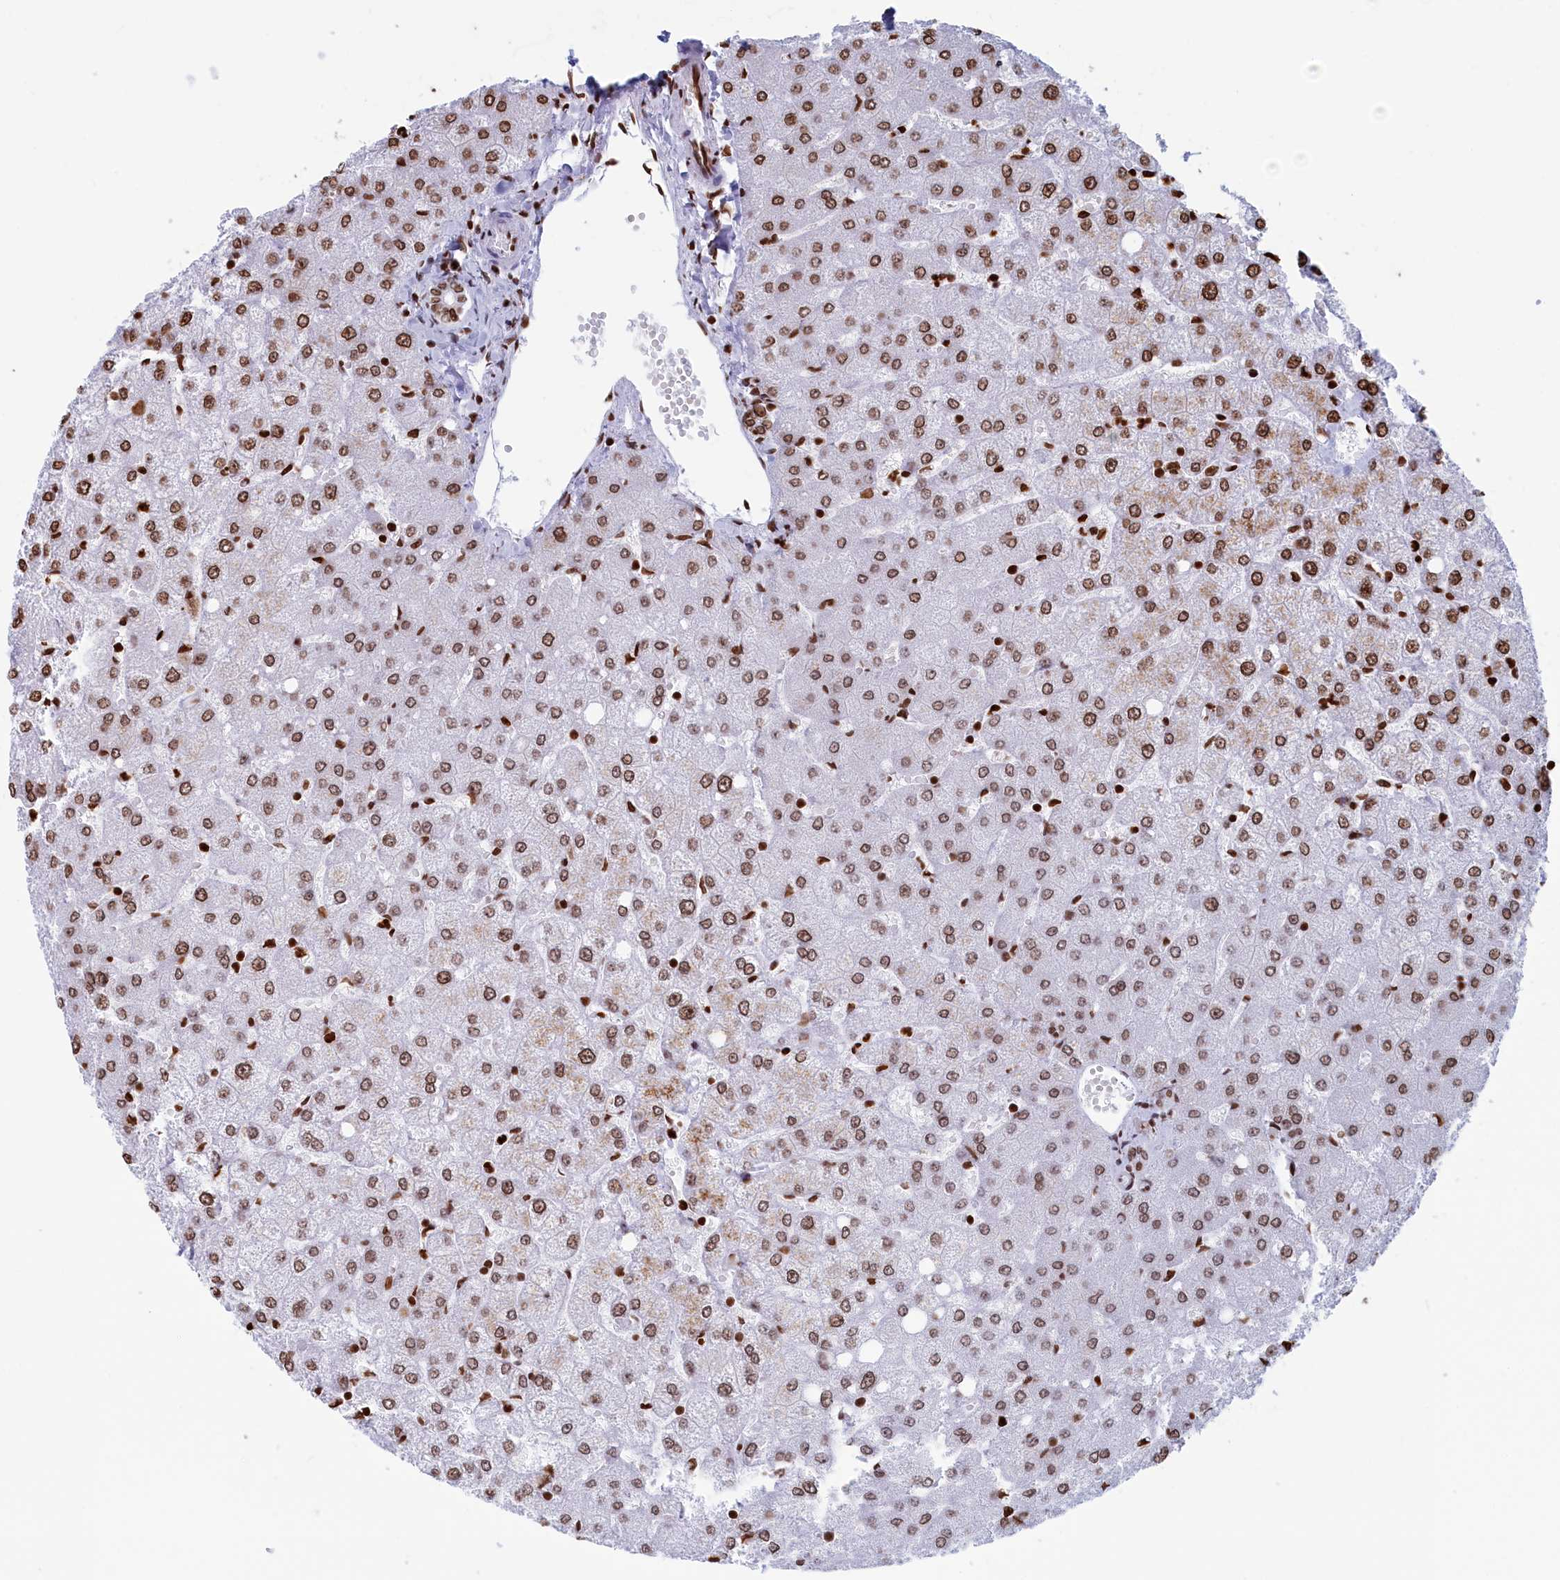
{"staining": {"intensity": "moderate", "quantity": ">75%", "location": "nuclear"}, "tissue": "liver", "cell_type": "Cholangiocytes", "image_type": "normal", "snomed": [{"axis": "morphology", "description": "Normal tissue, NOS"}, {"axis": "topography", "description": "Liver"}], "caption": "Human liver stained with a brown dye reveals moderate nuclear positive positivity in about >75% of cholangiocytes.", "gene": "APOBEC3A", "patient": {"sex": "female", "age": 54}}